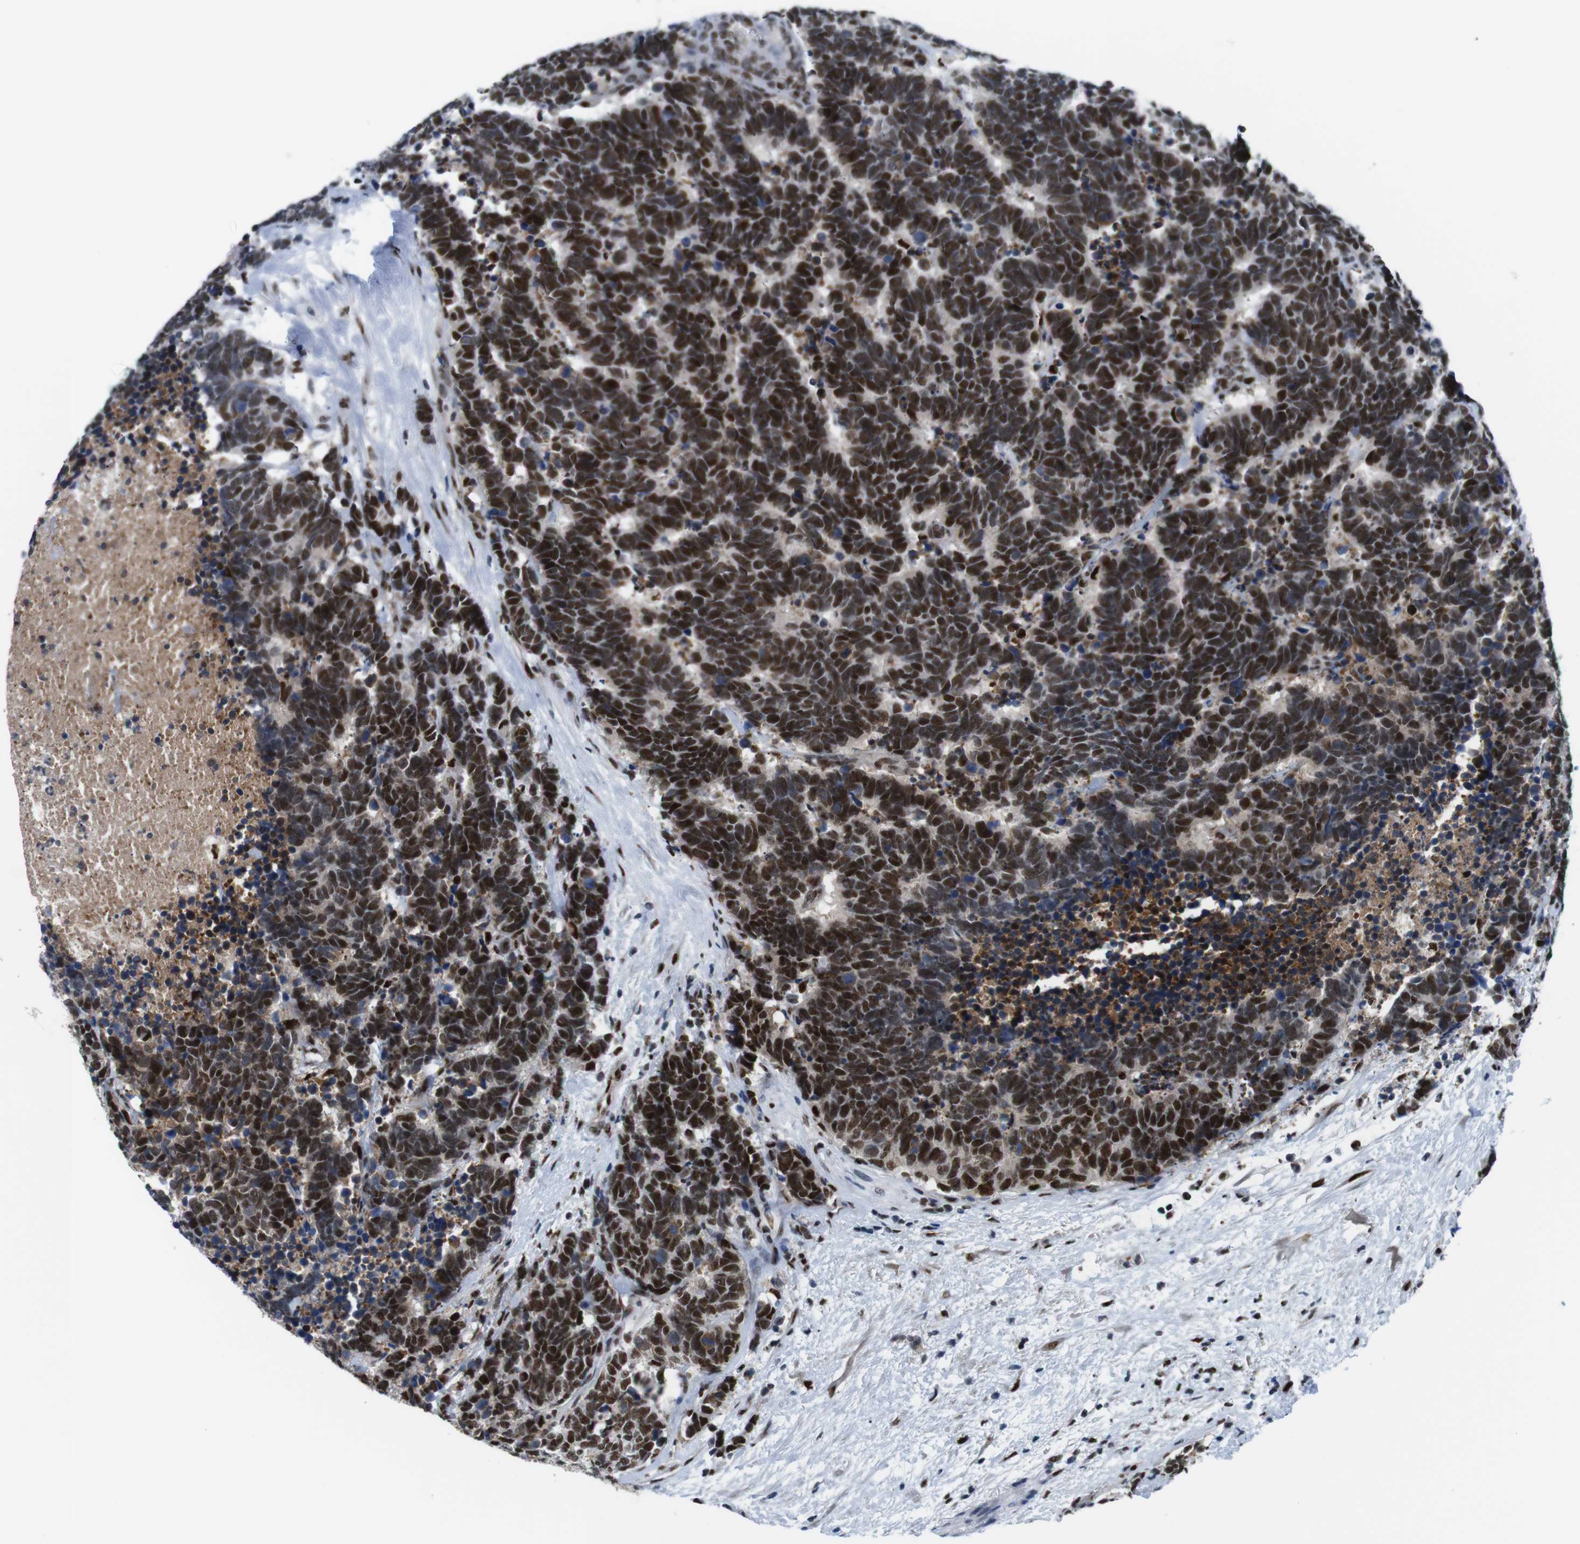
{"staining": {"intensity": "strong", "quantity": ">75%", "location": "nuclear"}, "tissue": "carcinoid", "cell_type": "Tumor cells", "image_type": "cancer", "snomed": [{"axis": "morphology", "description": "Carcinoma, NOS"}, {"axis": "morphology", "description": "Carcinoid, malignant, NOS"}, {"axis": "topography", "description": "Urinary bladder"}], "caption": "A photomicrograph of carcinoid (malignant) stained for a protein demonstrates strong nuclear brown staining in tumor cells.", "gene": "PSME3", "patient": {"sex": "male", "age": 57}}